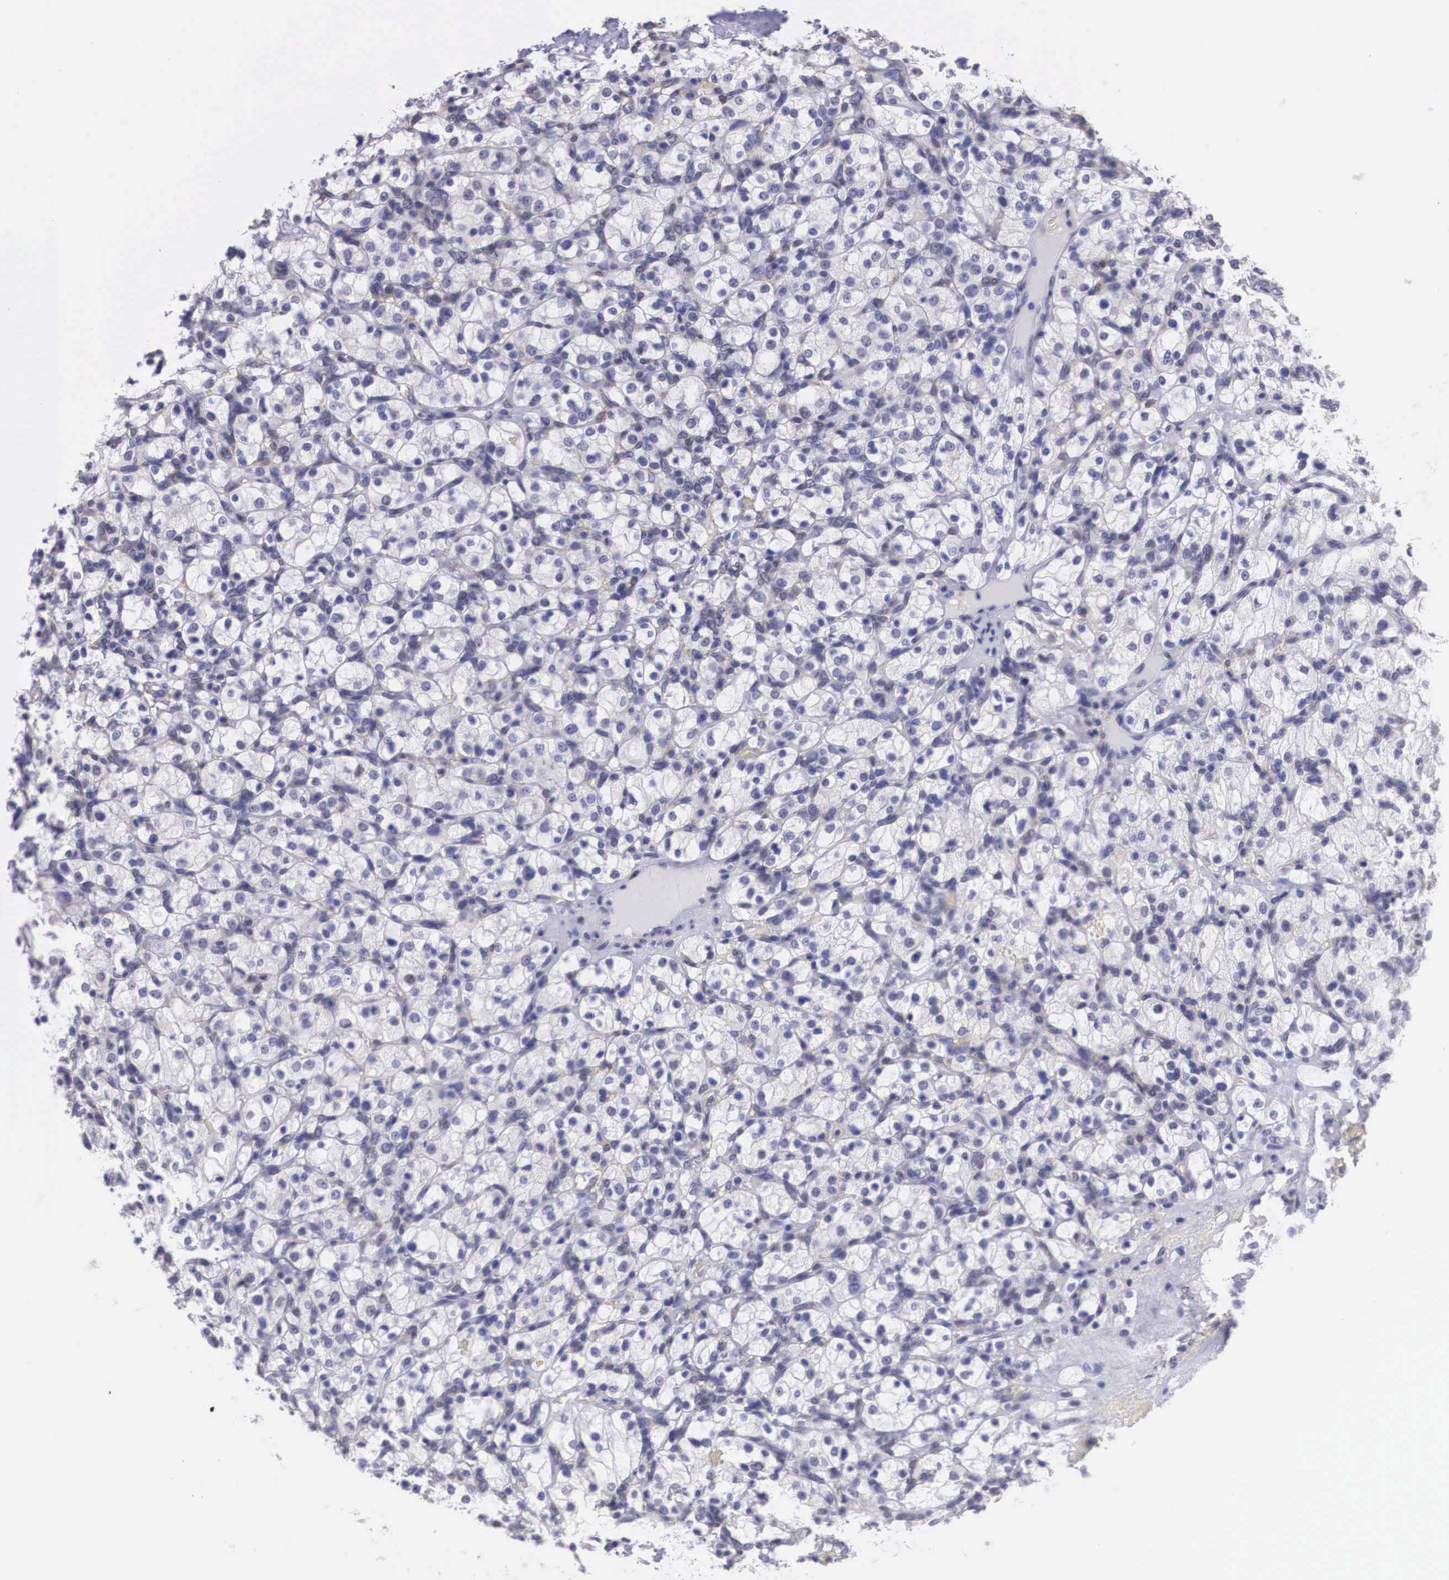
{"staining": {"intensity": "negative", "quantity": "none", "location": "none"}, "tissue": "renal cancer", "cell_type": "Tumor cells", "image_type": "cancer", "snomed": [{"axis": "morphology", "description": "Adenocarcinoma, NOS"}, {"axis": "topography", "description": "Kidney"}], "caption": "An image of human renal adenocarcinoma is negative for staining in tumor cells.", "gene": "ETV6", "patient": {"sex": "female", "age": 83}}